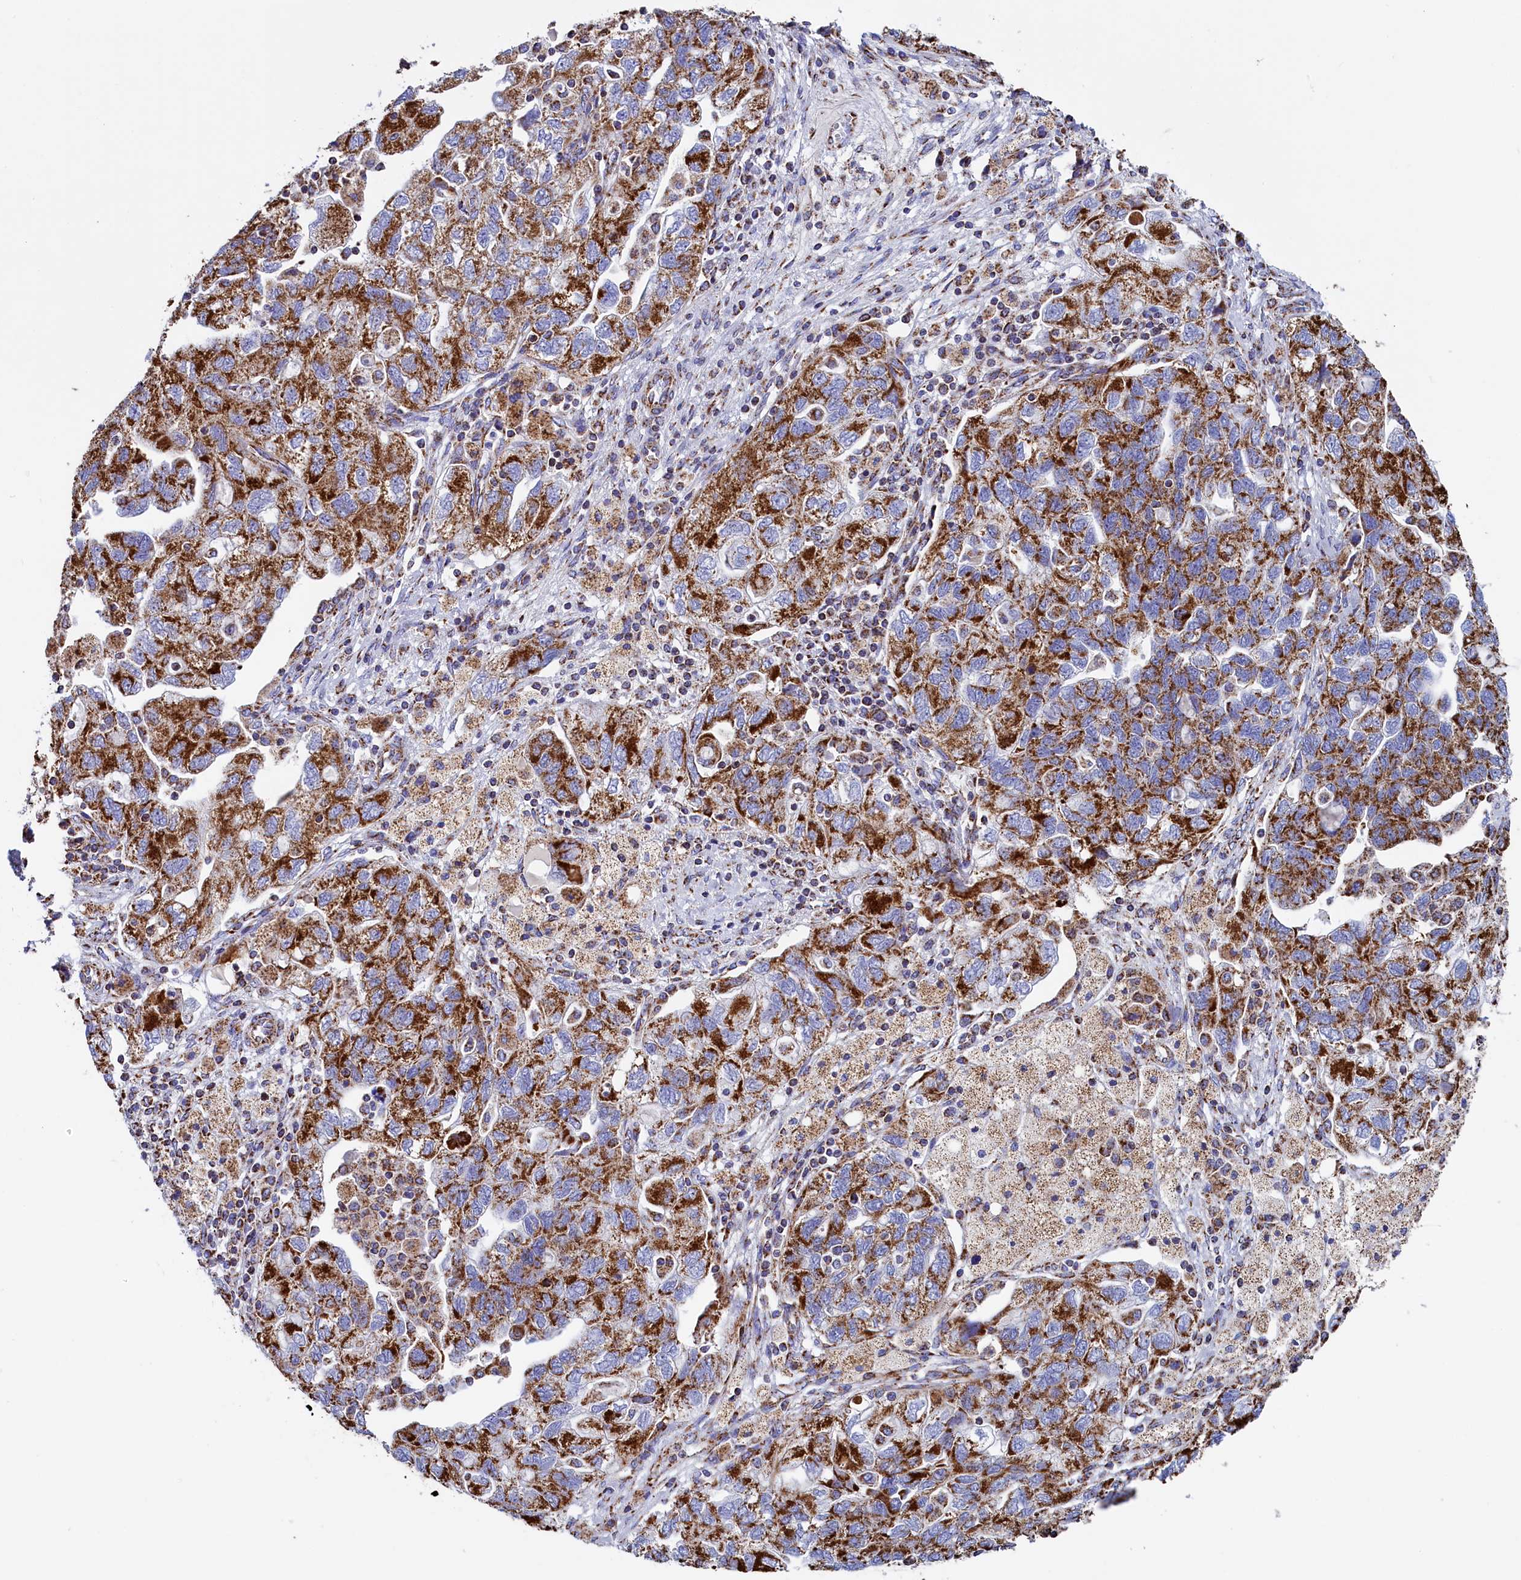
{"staining": {"intensity": "strong", "quantity": ">75%", "location": "cytoplasmic/membranous"}, "tissue": "ovarian cancer", "cell_type": "Tumor cells", "image_type": "cancer", "snomed": [{"axis": "morphology", "description": "Carcinoma, NOS"}, {"axis": "morphology", "description": "Cystadenocarcinoma, serous, NOS"}, {"axis": "topography", "description": "Ovary"}], "caption": "Ovarian cancer stained with a protein marker exhibits strong staining in tumor cells.", "gene": "SLC39A3", "patient": {"sex": "female", "age": 69}}